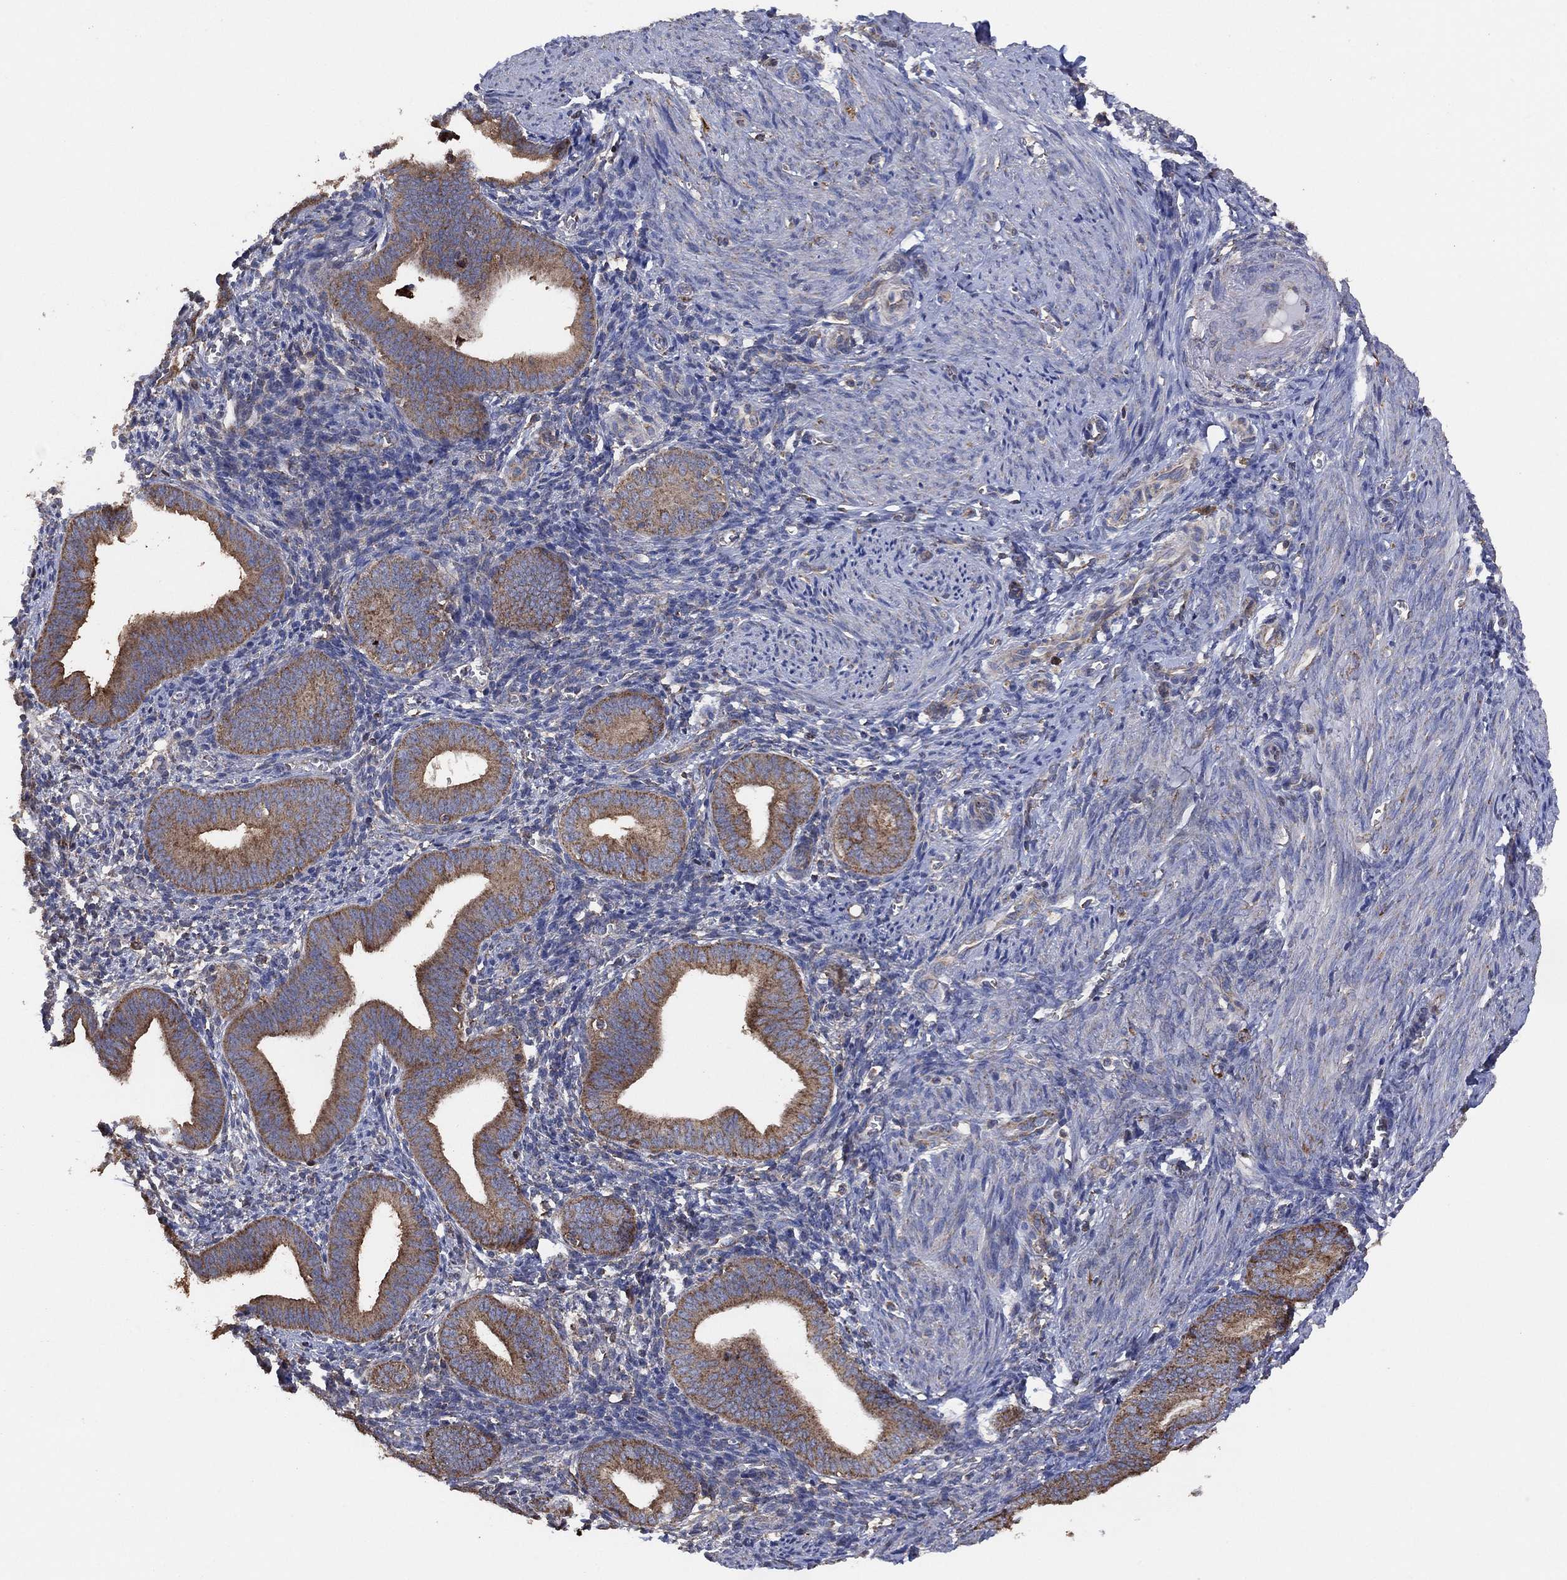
{"staining": {"intensity": "weak", "quantity": "<25%", "location": "cytoplasmic/membranous"}, "tissue": "endometrium", "cell_type": "Cells in endometrial stroma", "image_type": "normal", "snomed": [{"axis": "morphology", "description": "Normal tissue, NOS"}, {"axis": "topography", "description": "Endometrium"}], "caption": "DAB (3,3'-diaminobenzidine) immunohistochemical staining of benign human endometrium demonstrates no significant staining in cells in endometrial stroma. (Stains: DAB immunohistochemistry with hematoxylin counter stain, Microscopy: brightfield microscopy at high magnification).", "gene": "LIMD1", "patient": {"sex": "female", "age": 42}}